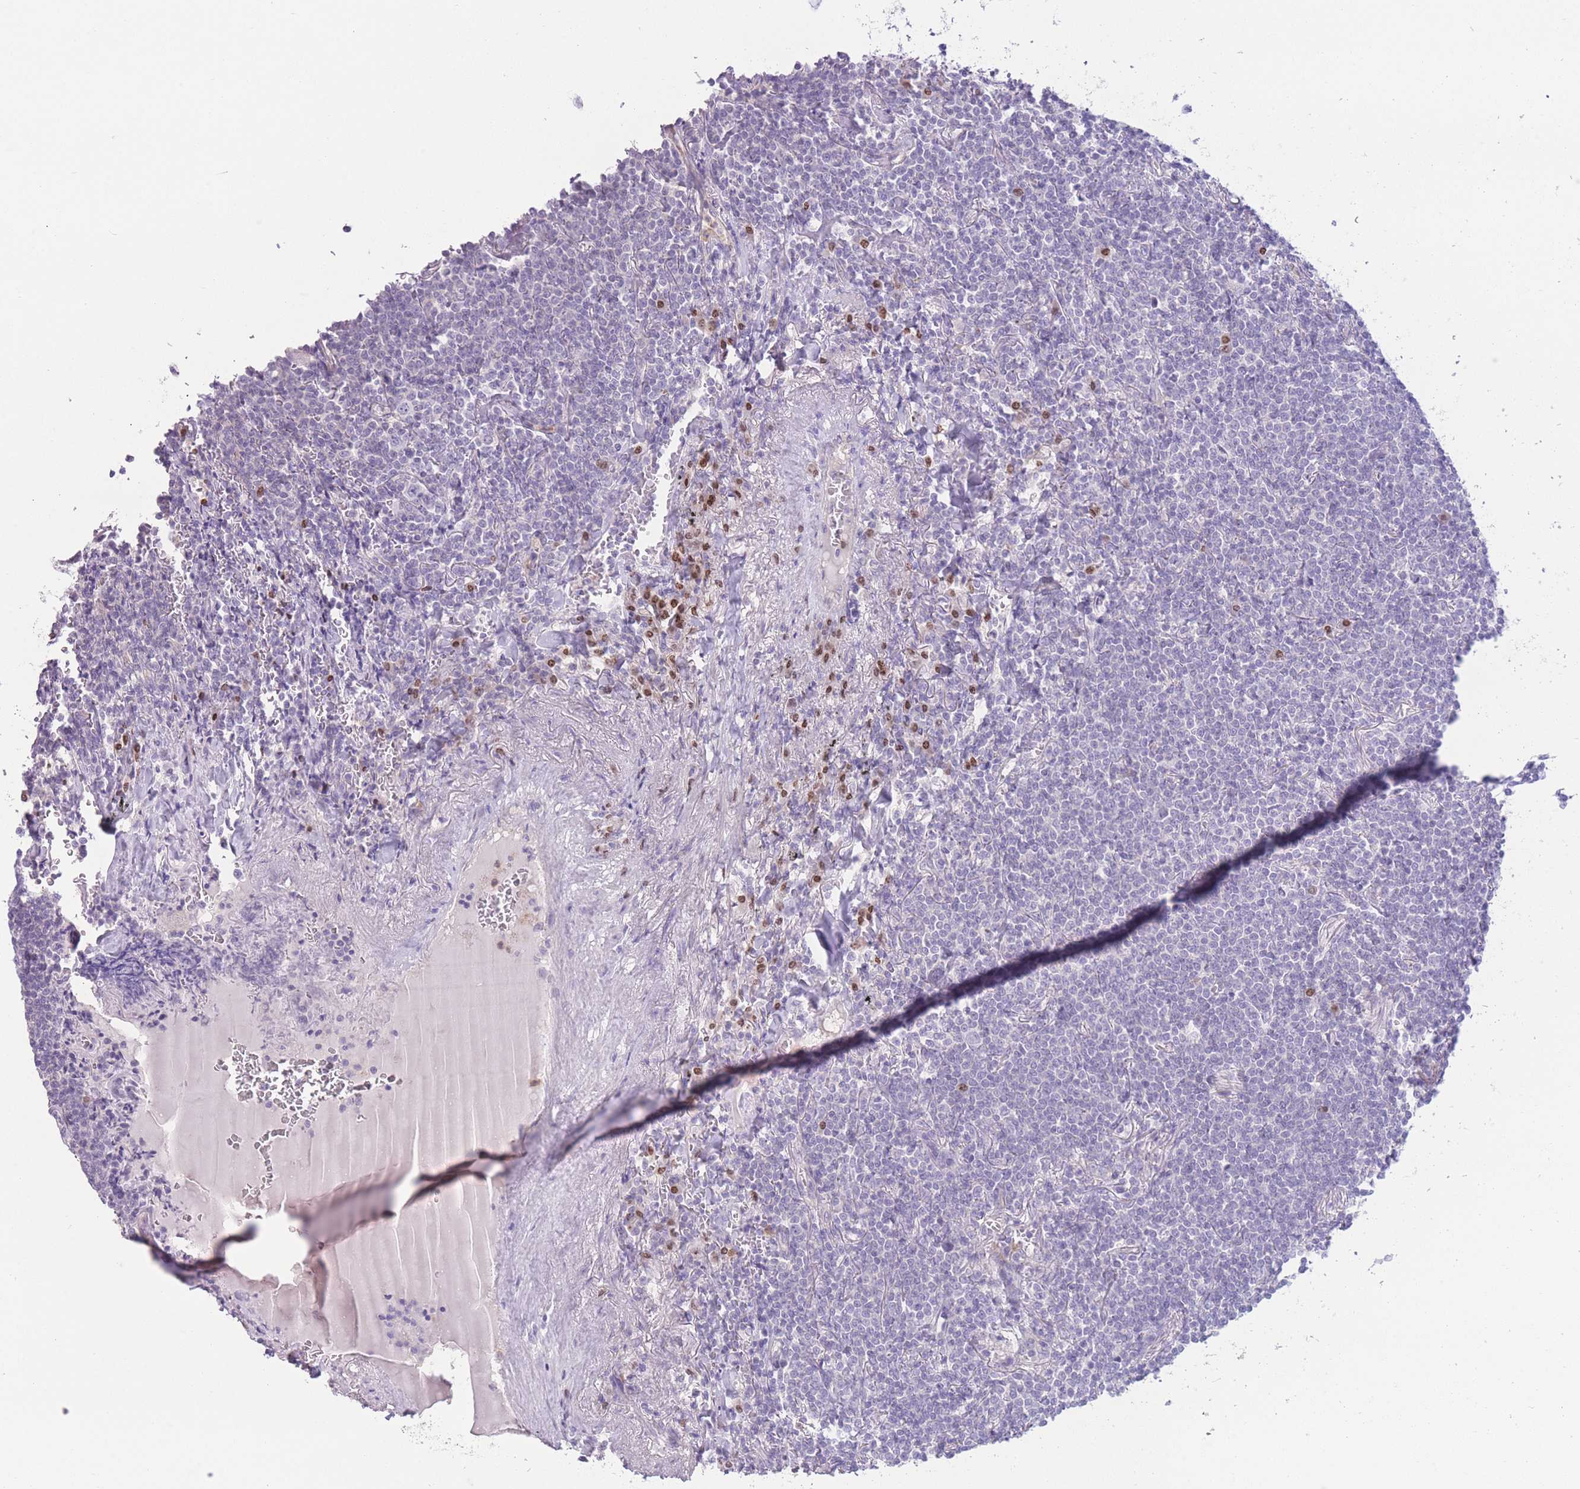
{"staining": {"intensity": "negative", "quantity": "none", "location": "none"}, "tissue": "lymphoma", "cell_type": "Tumor cells", "image_type": "cancer", "snomed": [{"axis": "morphology", "description": "Malignant lymphoma, non-Hodgkin's type, Low grade"}, {"axis": "topography", "description": "Lung"}], "caption": "High magnification brightfield microscopy of malignant lymphoma, non-Hodgkin's type (low-grade) stained with DAB (brown) and counterstained with hematoxylin (blue): tumor cells show no significant expression.", "gene": "BHLHA15", "patient": {"sex": "female", "age": 71}}